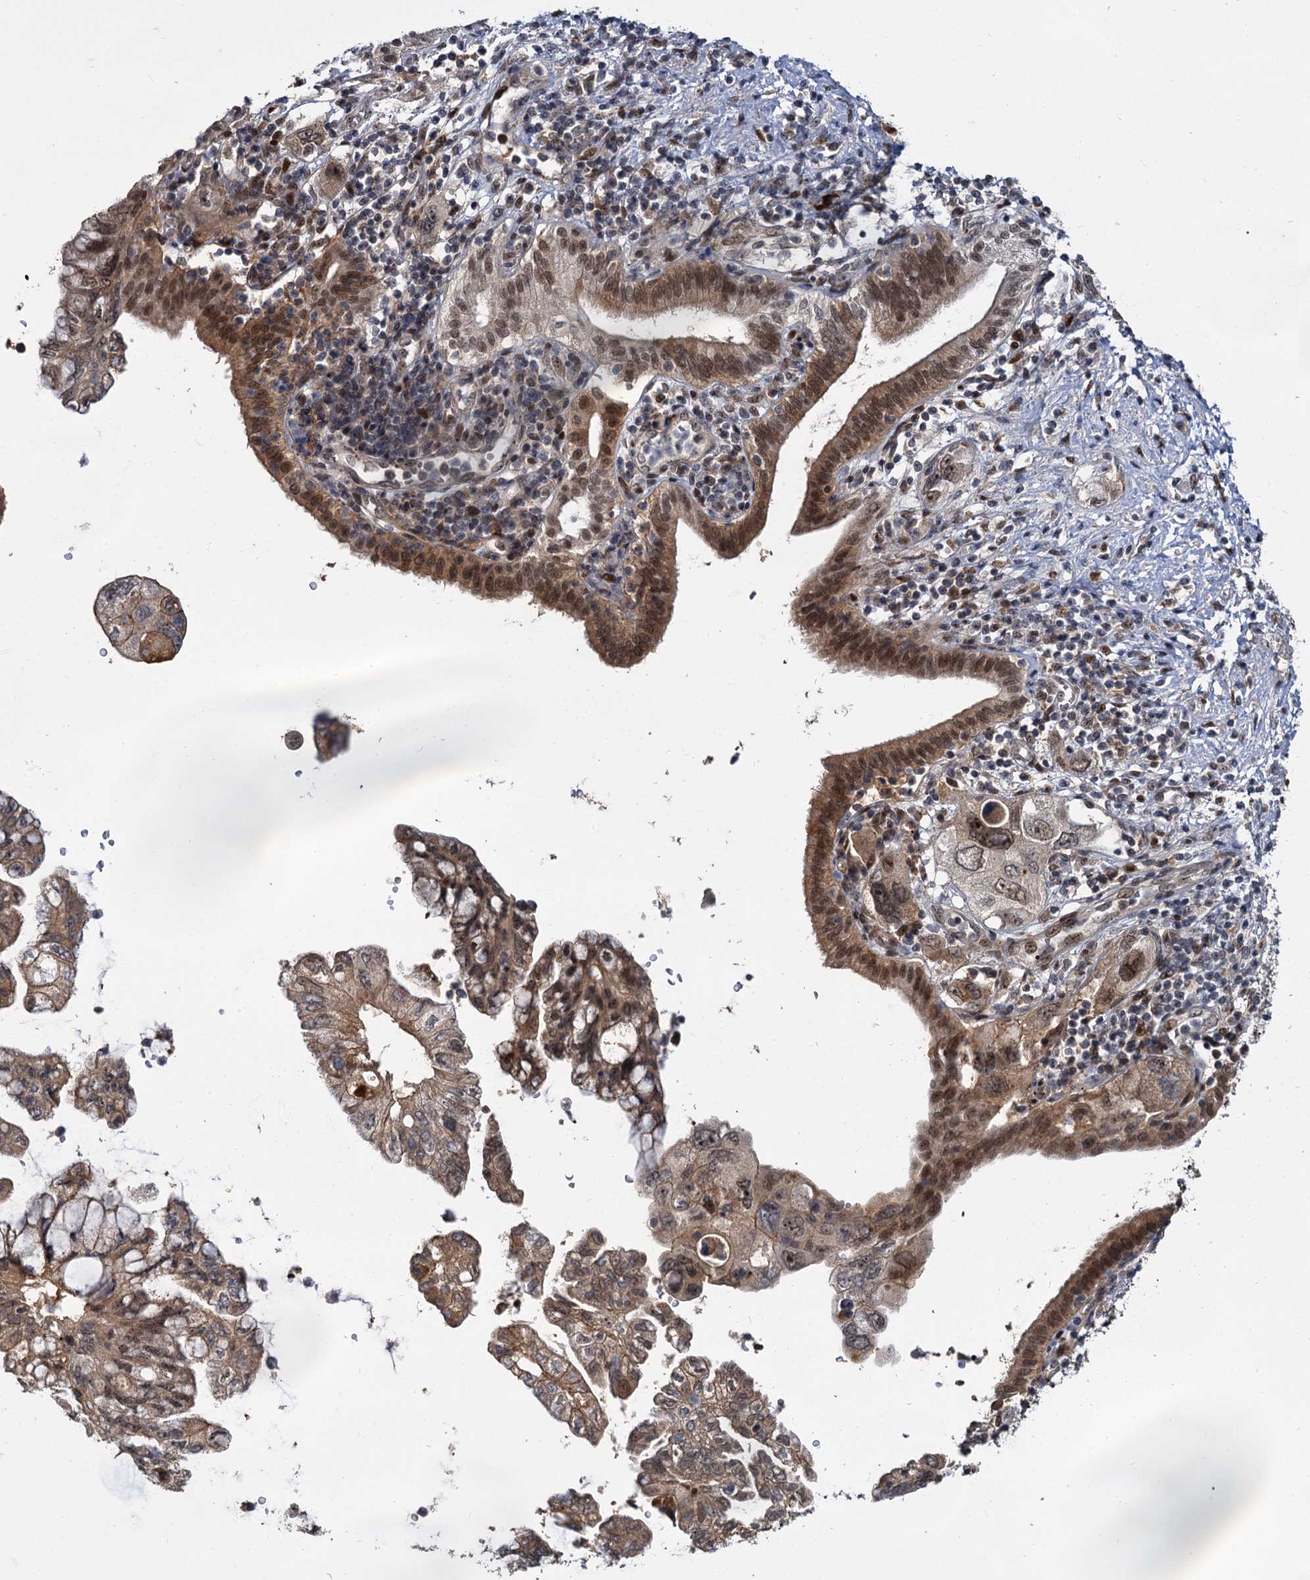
{"staining": {"intensity": "moderate", "quantity": ">75%", "location": "cytoplasmic/membranous,nuclear"}, "tissue": "pancreatic cancer", "cell_type": "Tumor cells", "image_type": "cancer", "snomed": [{"axis": "morphology", "description": "Adenocarcinoma, NOS"}, {"axis": "topography", "description": "Pancreas"}], "caption": "Immunohistochemical staining of human pancreatic cancer displays moderate cytoplasmic/membranous and nuclear protein positivity in approximately >75% of tumor cells.", "gene": "MBD6", "patient": {"sex": "female", "age": 73}}